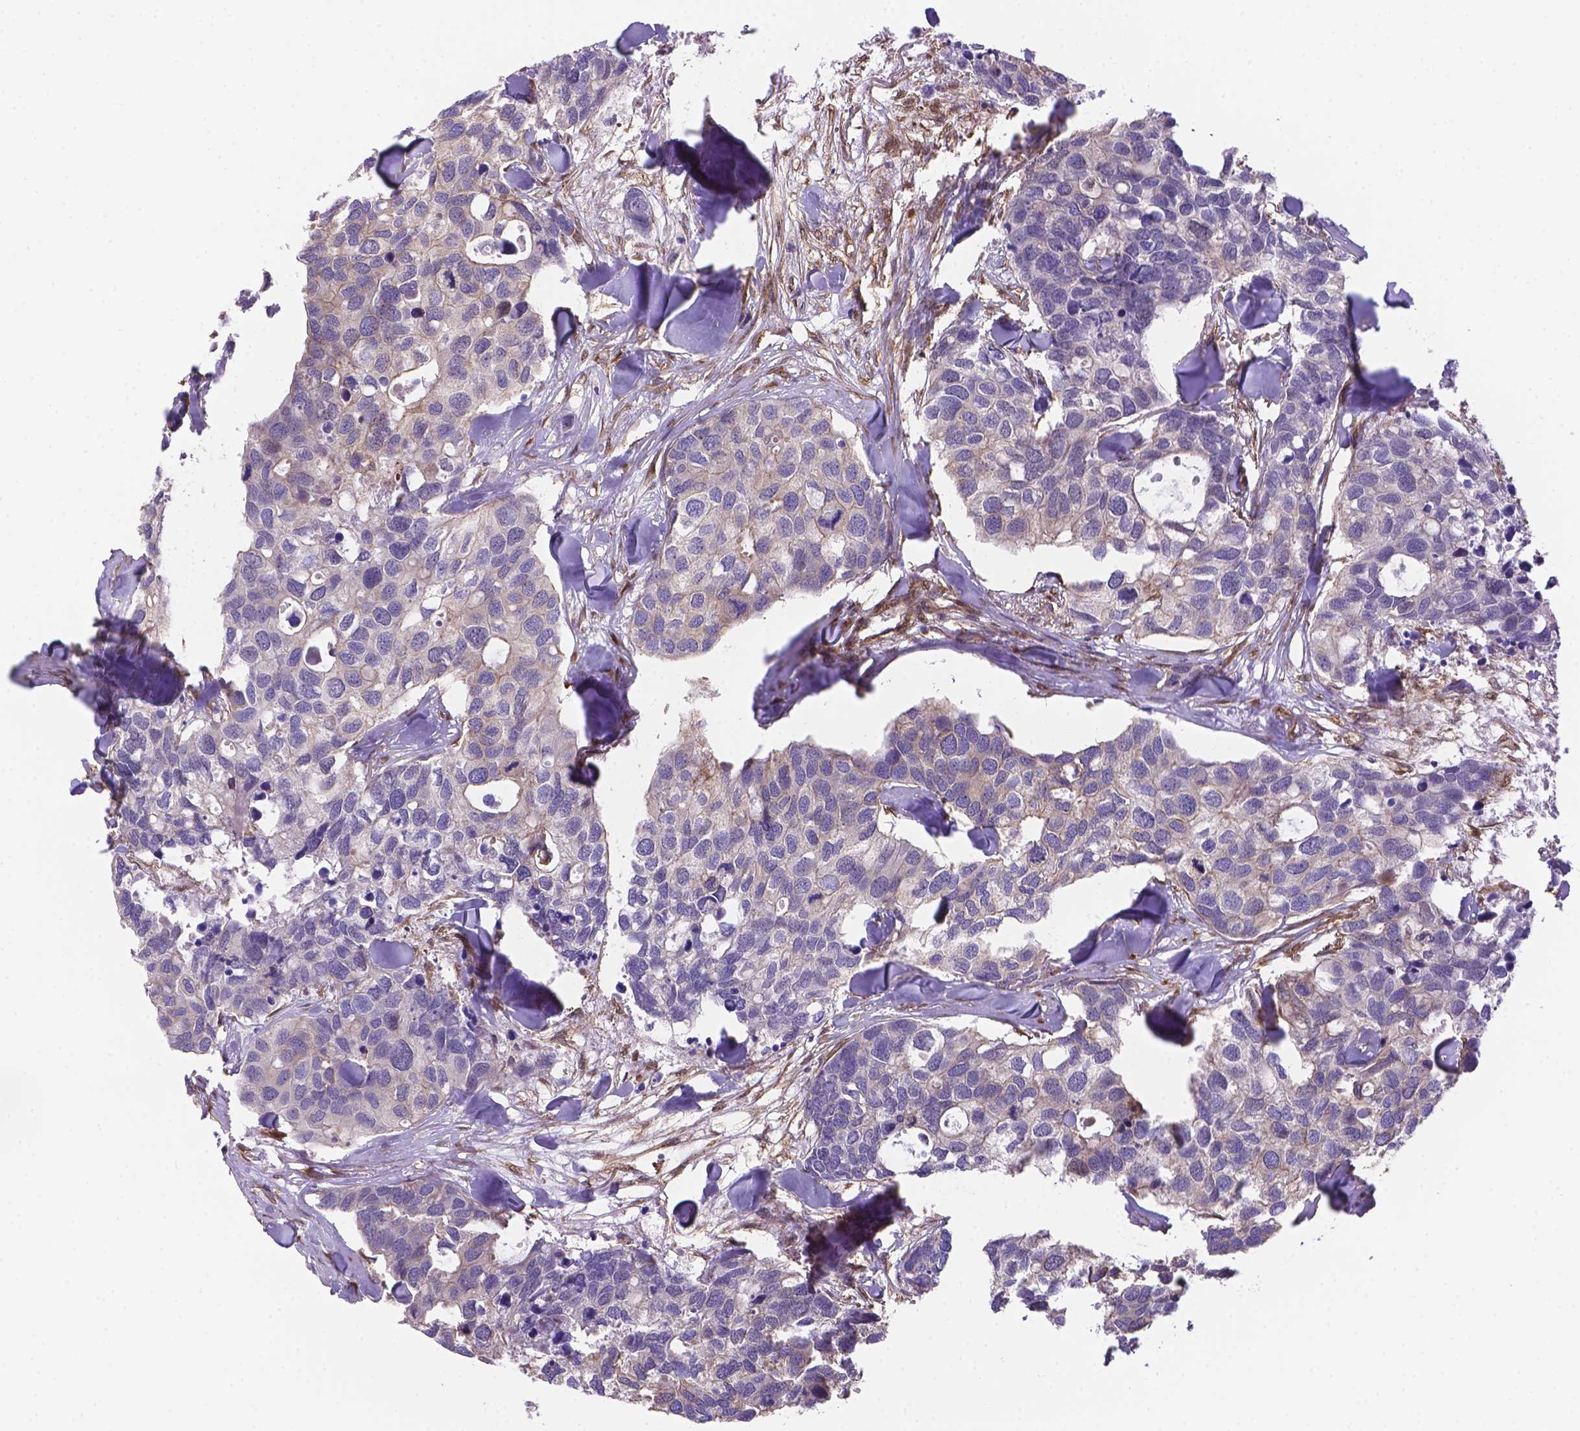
{"staining": {"intensity": "negative", "quantity": "none", "location": "none"}, "tissue": "breast cancer", "cell_type": "Tumor cells", "image_type": "cancer", "snomed": [{"axis": "morphology", "description": "Duct carcinoma"}, {"axis": "topography", "description": "Breast"}], "caption": "Breast cancer (intraductal carcinoma) was stained to show a protein in brown. There is no significant positivity in tumor cells. Nuclei are stained in blue.", "gene": "YAP1", "patient": {"sex": "female", "age": 83}}